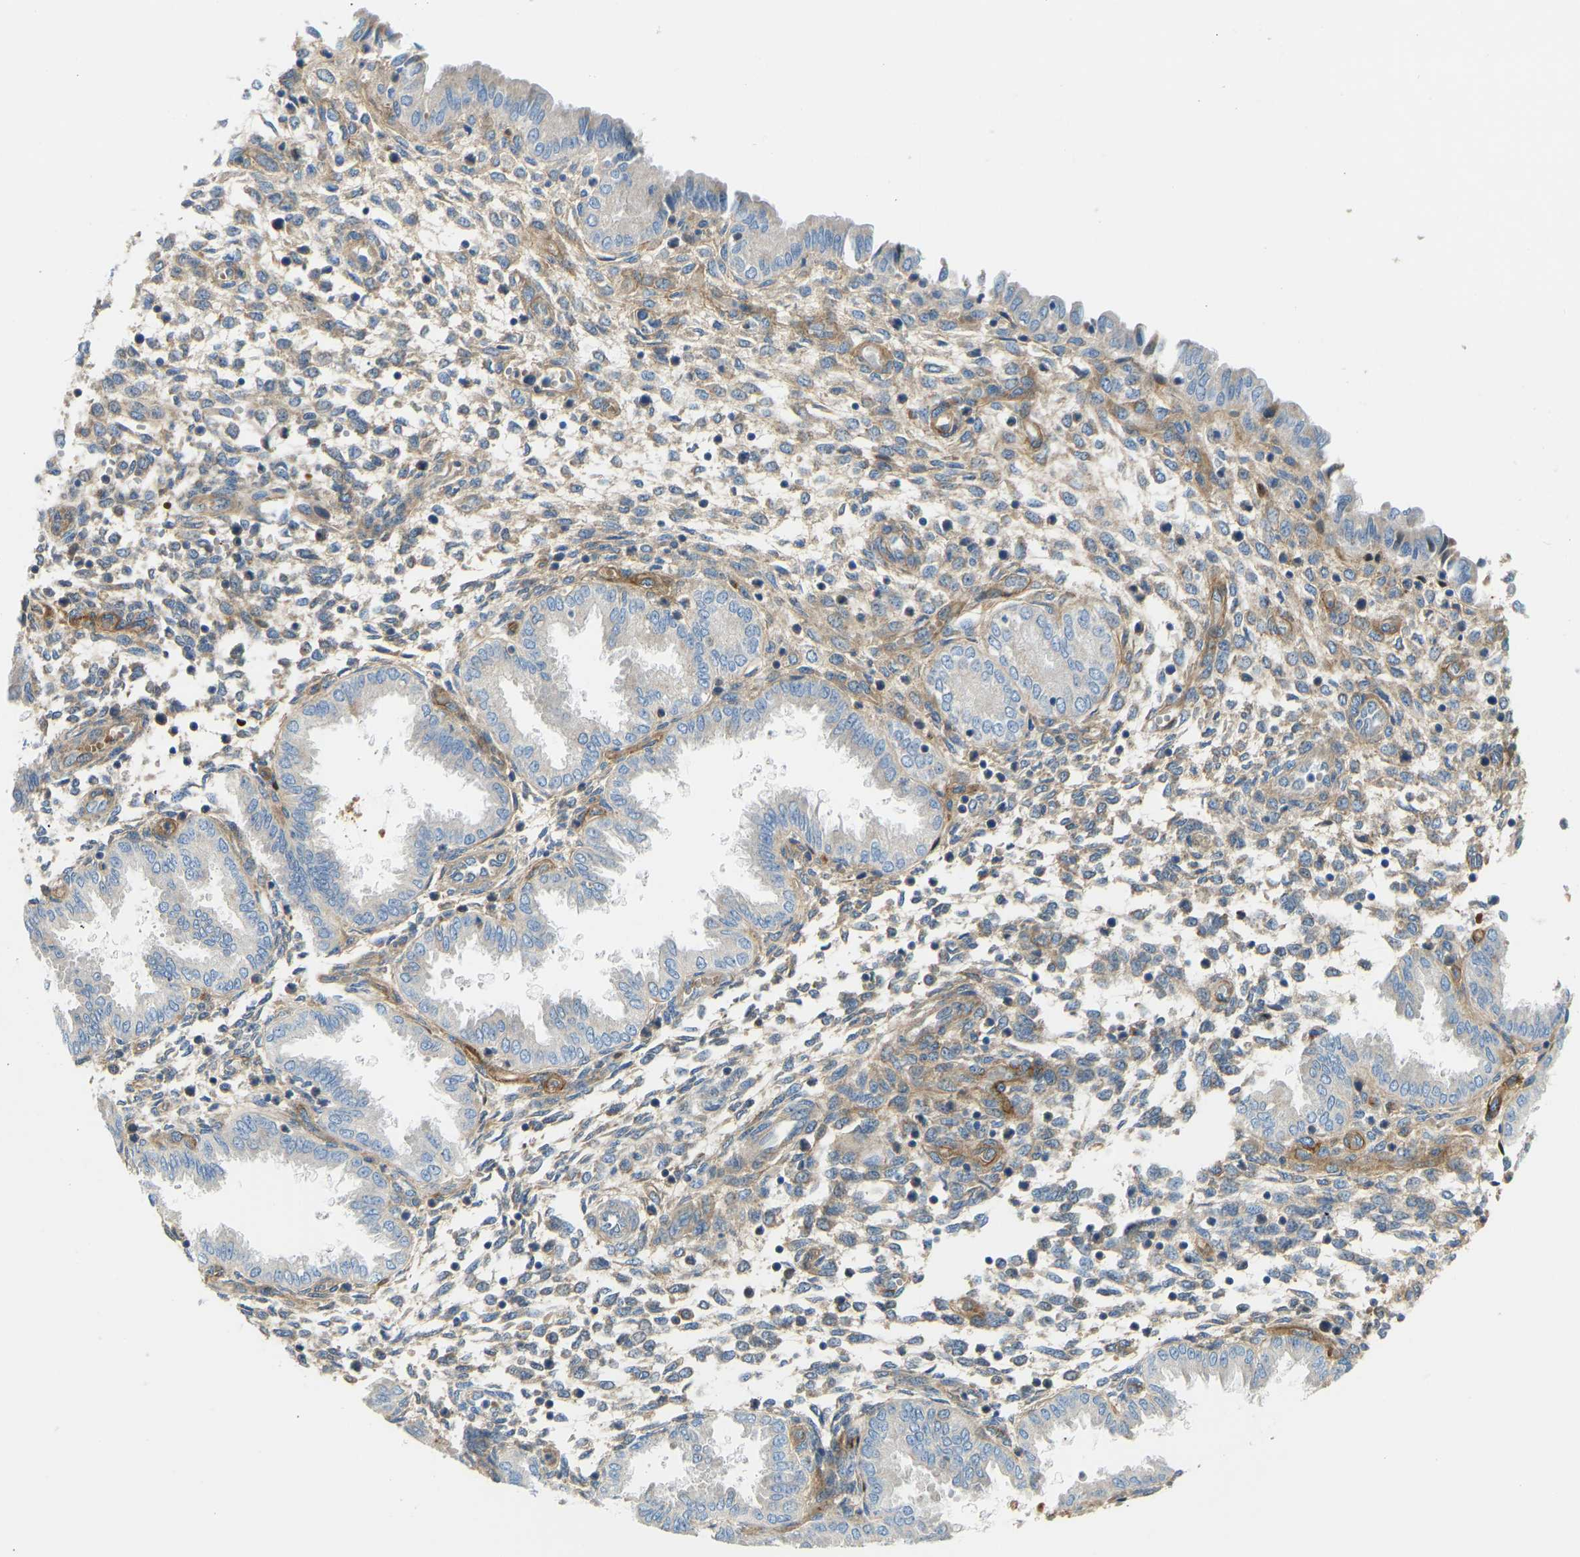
{"staining": {"intensity": "moderate", "quantity": "25%-75%", "location": "cytoplasmic/membranous"}, "tissue": "endometrium", "cell_type": "Cells in endometrial stroma", "image_type": "normal", "snomed": [{"axis": "morphology", "description": "Normal tissue, NOS"}, {"axis": "topography", "description": "Endometrium"}], "caption": "IHC of normal endometrium shows medium levels of moderate cytoplasmic/membranous expression in approximately 25%-75% of cells in endometrial stroma. (Stains: DAB (3,3'-diaminobenzidine) in brown, nuclei in blue, Microscopy: brightfield microscopy at high magnification).", "gene": "COL15A1", "patient": {"sex": "female", "age": 33}}